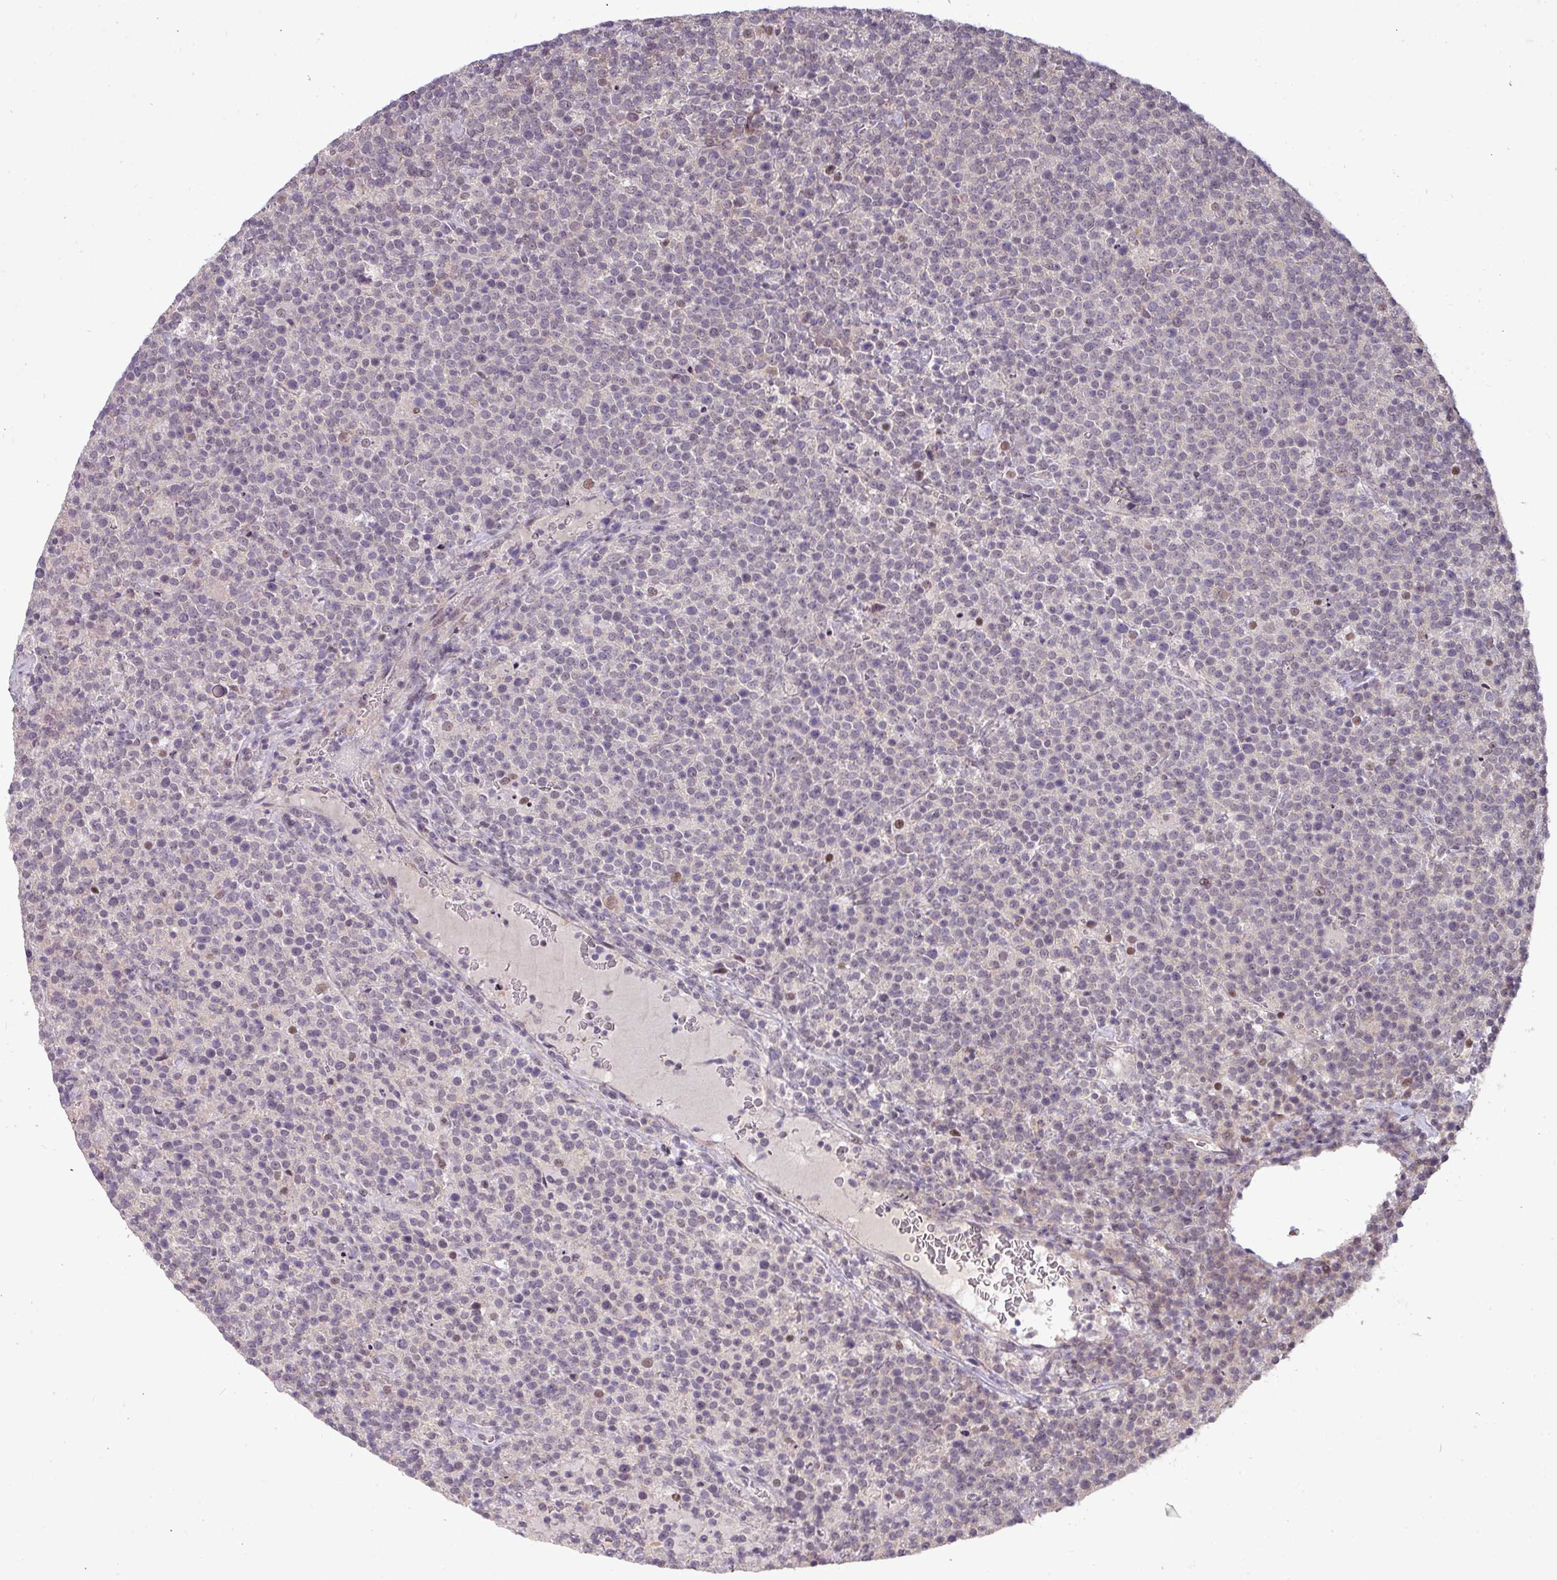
{"staining": {"intensity": "negative", "quantity": "none", "location": "none"}, "tissue": "lymphoma", "cell_type": "Tumor cells", "image_type": "cancer", "snomed": [{"axis": "morphology", "description": "Malignant lymphoma, non-Hodgkin's type, High grade"}, {"axis": "topography", "description": "Lymph node"}], "caption": "Lymphoma was stained to show a protein in brown. There is no significant staining in tumor cells.", "gene": "RIPPLY1", "patient": {"sex": "male", "age": 61}}